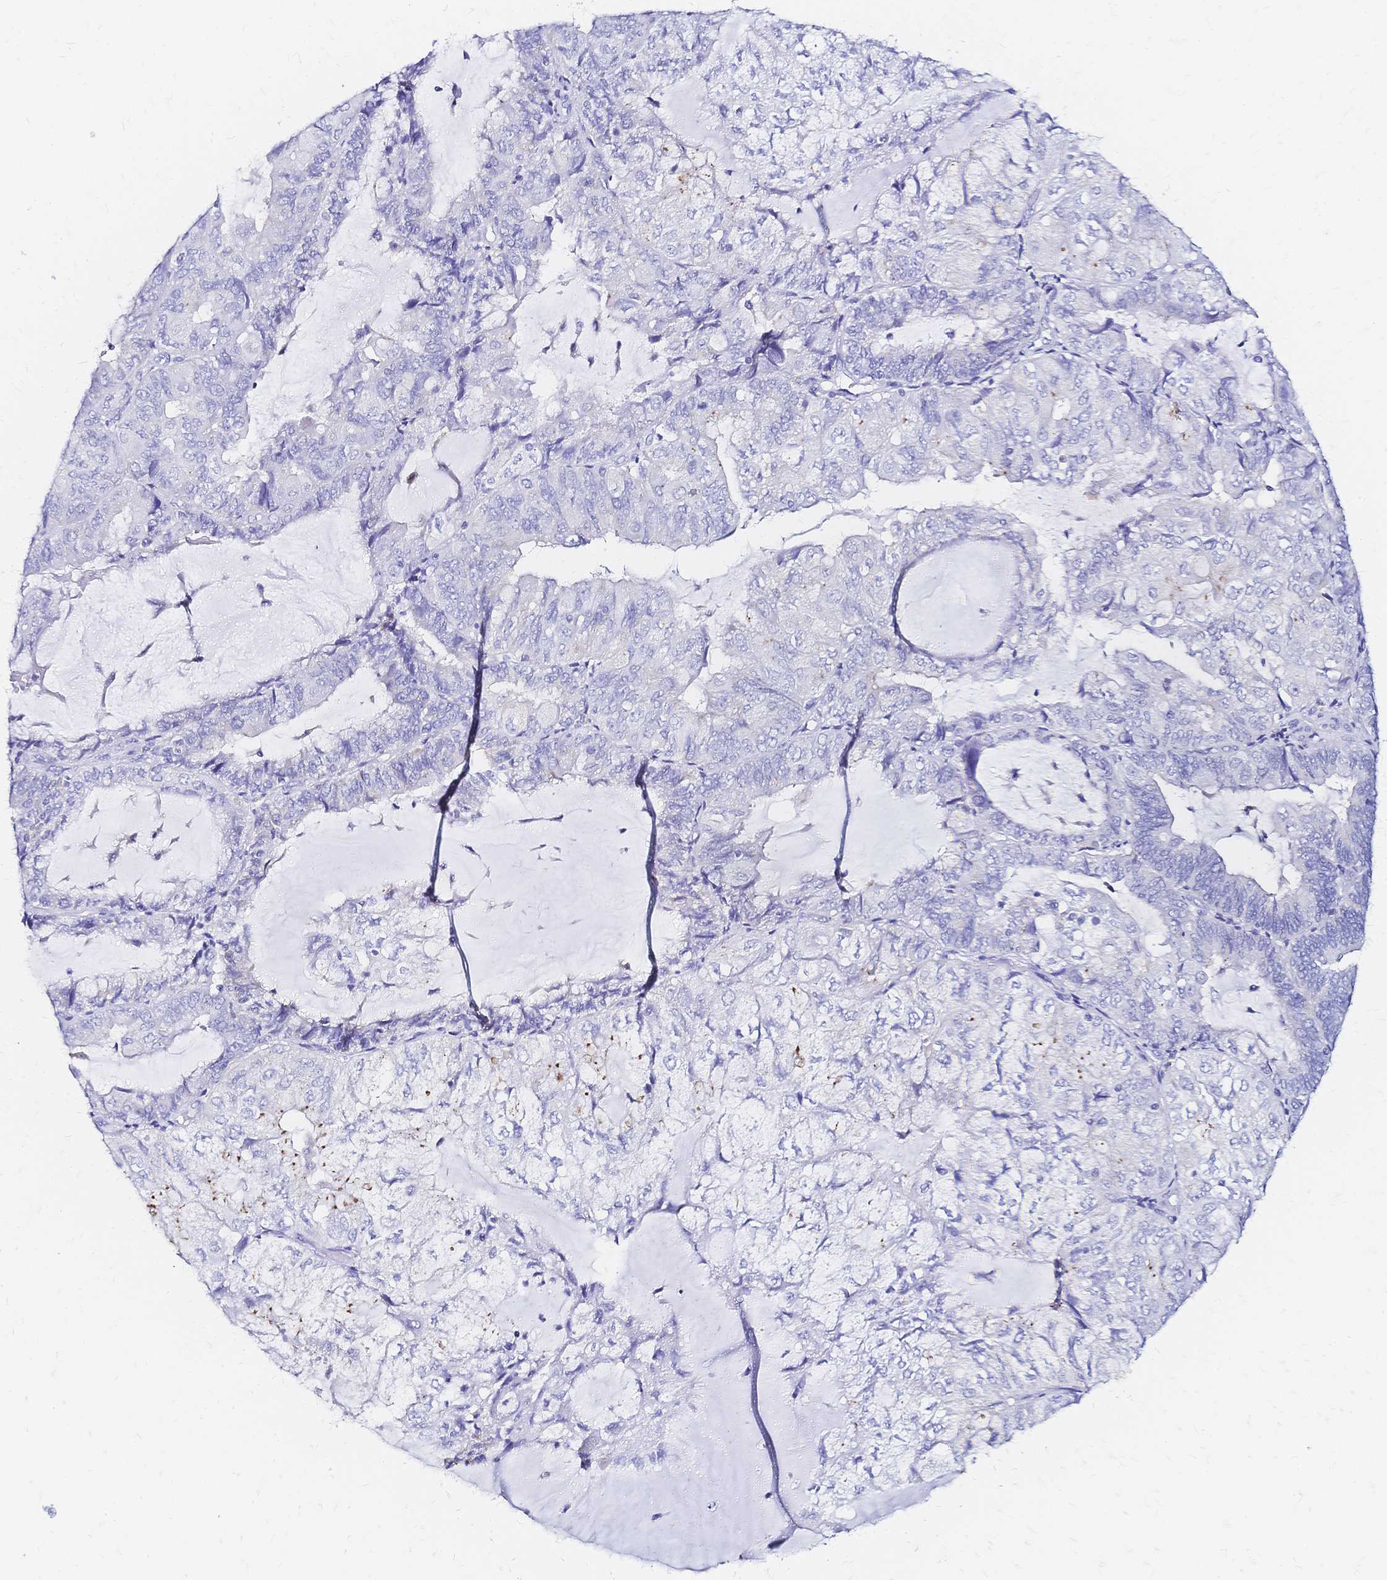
{"staining": {"intensity": "negative", "quantity": "none", "location": "none"}, "tissue": "endometrial cancer", "cell_type": "Tumor cells", "image_type": "cancer", "snomed": [{"axis": "morphology", "description": "Adenocarcinoma, NOS"}, {"axis": "topography", "description": "Endometrium"}], "caption": "Immunohistochemical staining of adenocarcinoma (endometrial) displays no significant expression in tumor cells.", "gene": "SLC5A1", "patient": {"sex": "female", "age": 81}}